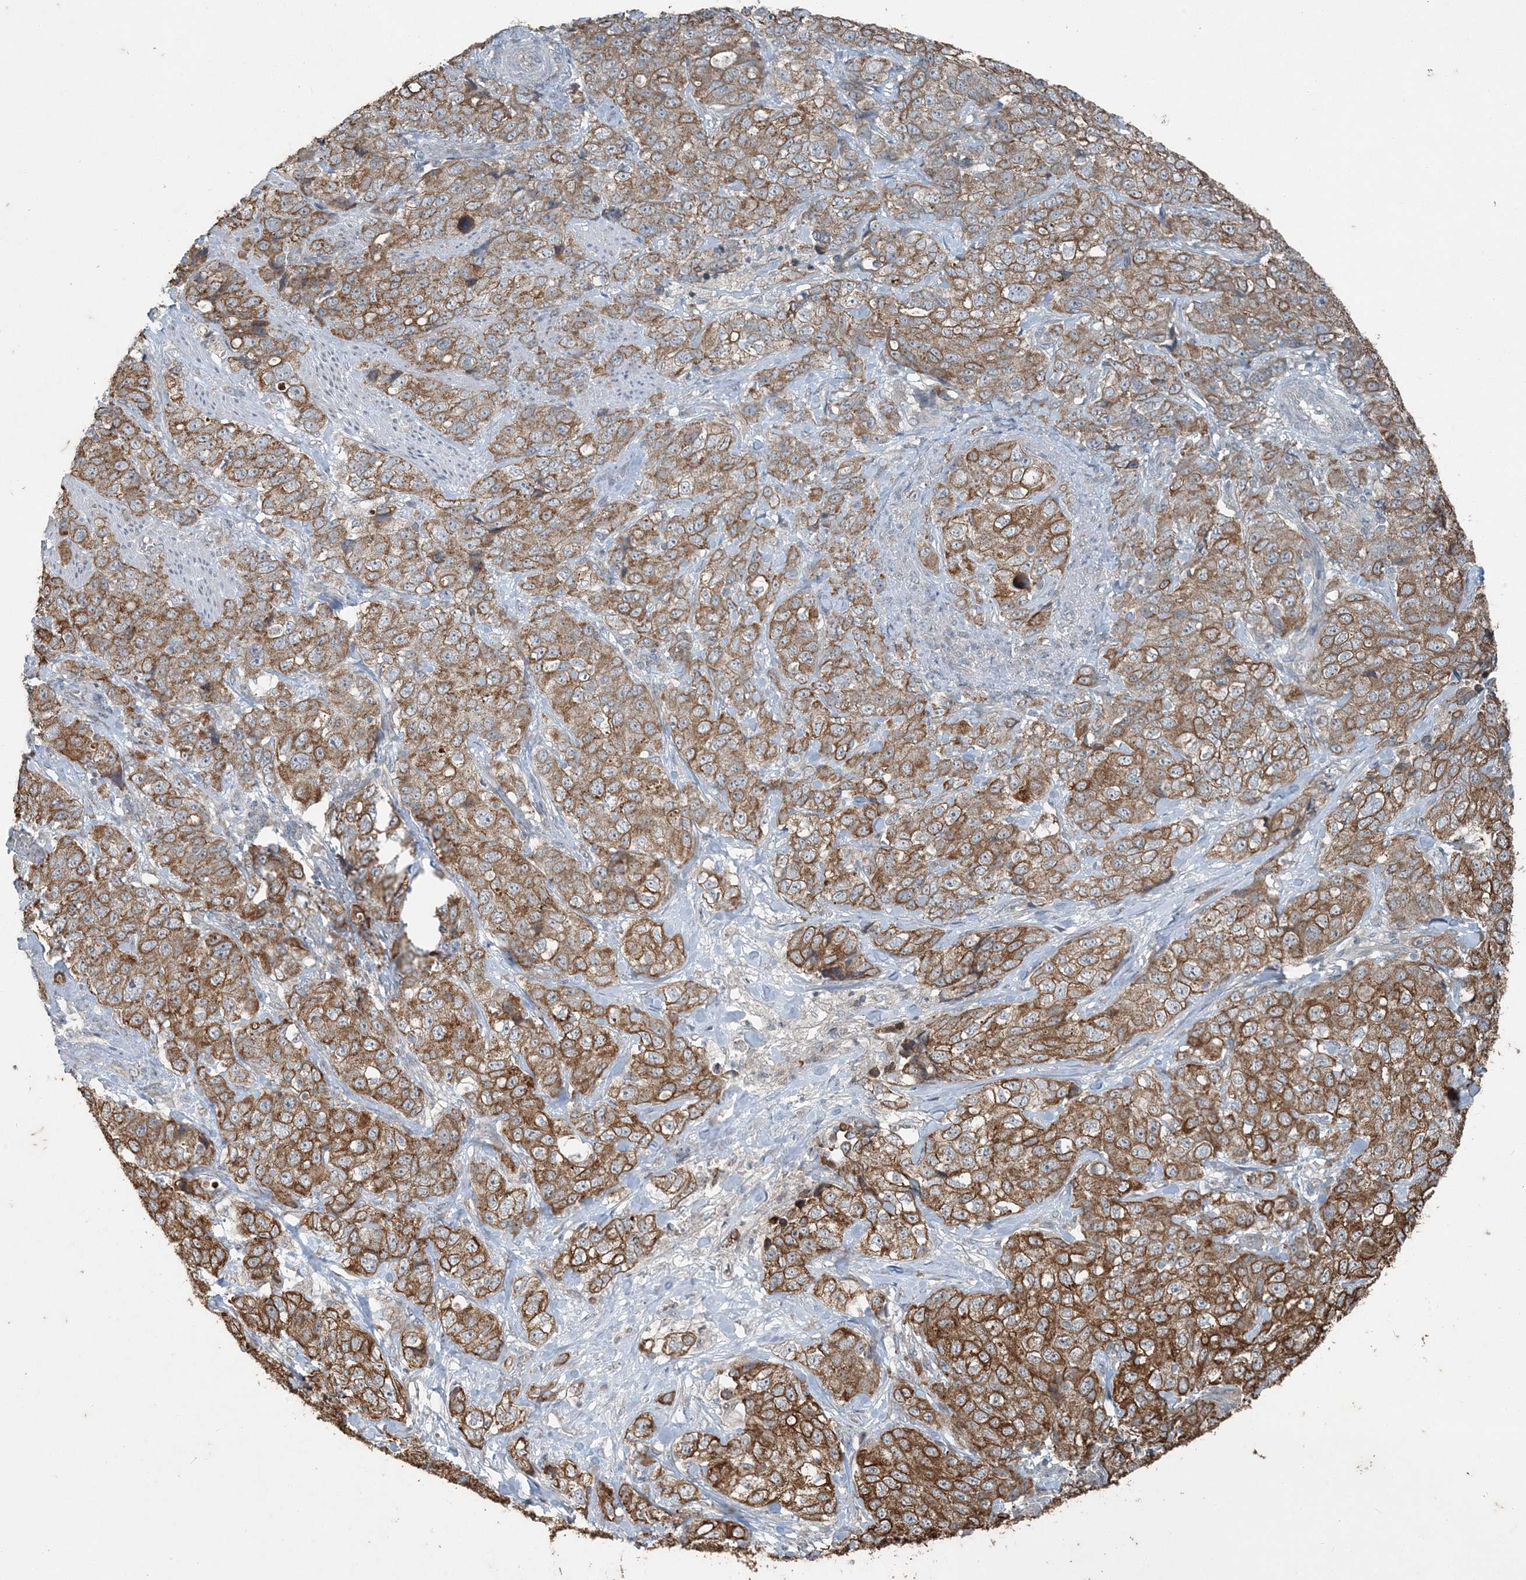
{"staining": {"intensity": "moderate", "quantity": ">75%", "location": "cytoplasmic/membranous"}, "tissue": "stomach cancer", "cell_type": "Tumor cells", "image_type": "cancer", "snomed": [{"axis": "morphology", "description": "Adenocarcinoma, NOS"}, {"axis": "topography", "description": "Stomach"}], "caption": "Stomach cancer (adenocarcinoma) was stained to show a protein in brown. There is medium levels of moderate cytoplasmic/membranous staining in approximately >75% of tumor cells.", "gene": "PC", "patient": {"sex": "male", "age": 48}}